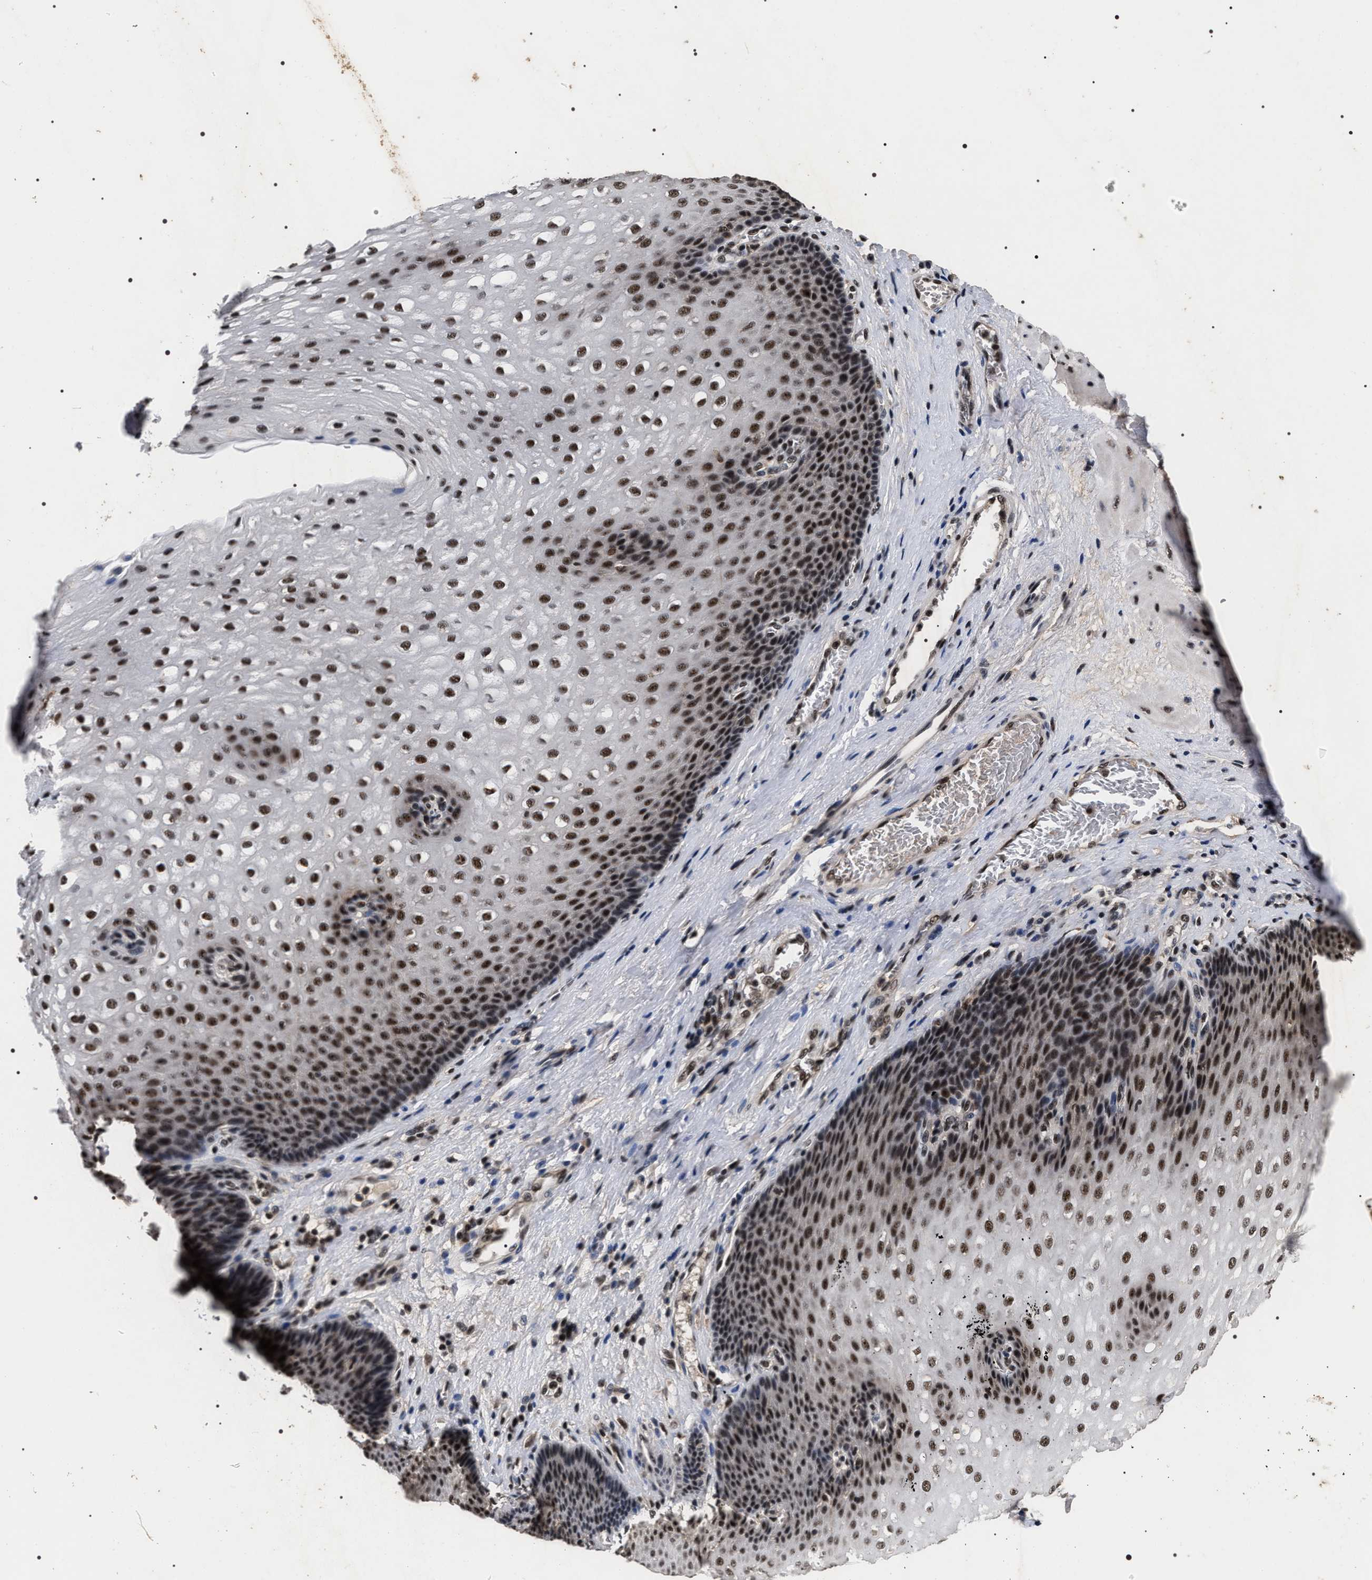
{"staining": {"intensity": "strong", "quantity": "25%-75%", "location": "nuclear"}, "tissue": "esophagus", "cell_type": "Squamous epithelial cells", "image_type": "normal", "snomed": [{"axis": "morphology", "description": "Normal tissue, NOS"}, {"axis": "topography", "description": "Esophagus"}], "caption": "Protein expression analysis of normal human esophagus reveals strong nuclear expression in approximately 25%-75% of squamous epithelial cells. The protein of interest is stained brown, and the nuclei are stained in blue (DAB IHC with brightfield microscopy, high magnification).", "gene": "RRP1B", "patient": {"sex": "male", "age": 48}}